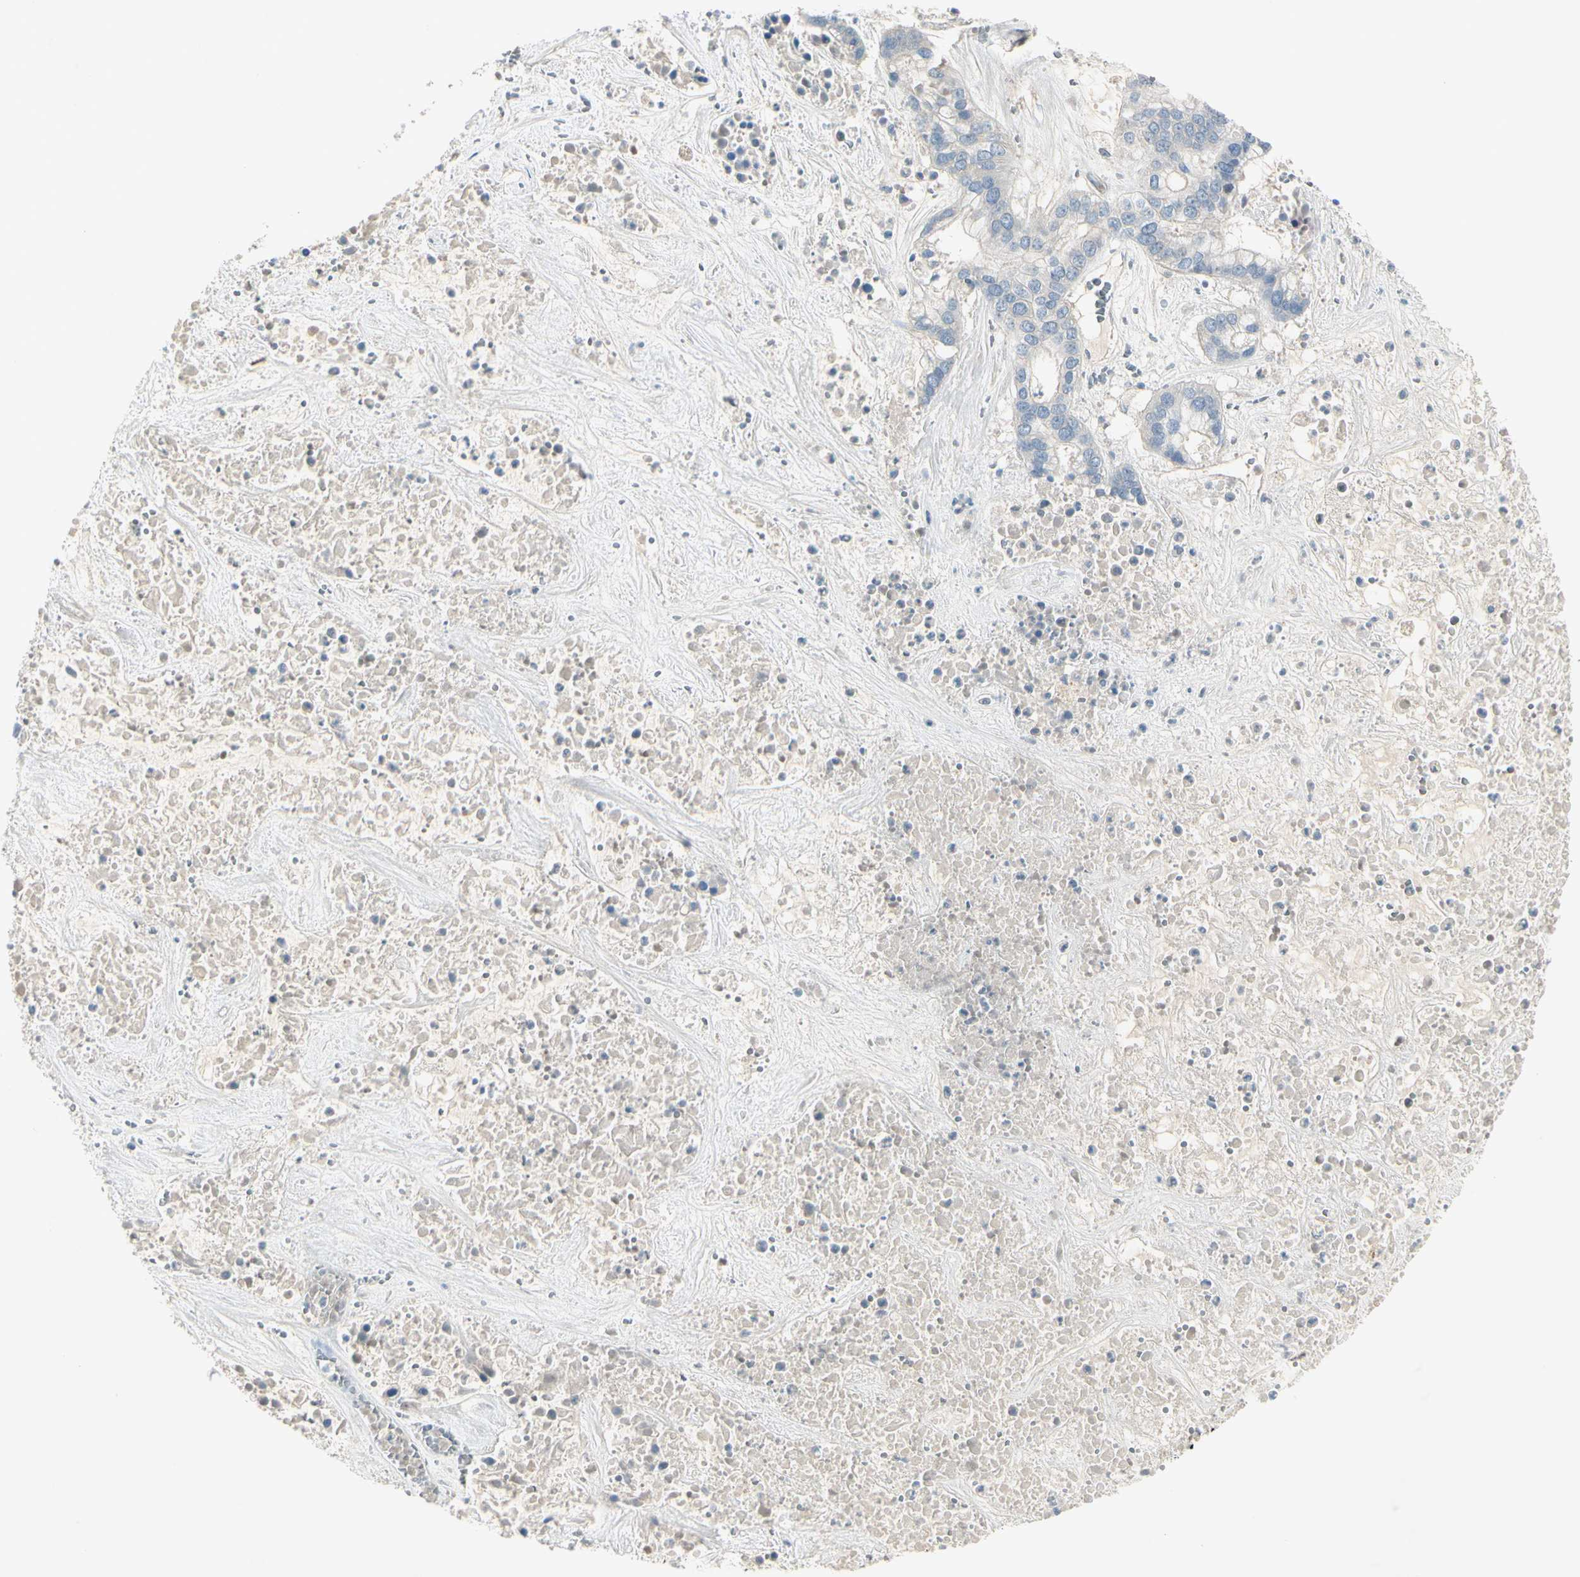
{"staining": {"intensity": "negative", "quantity": "none", "location": "none"}, "tissue": "liver cancer", "cell_type": "Tumor cells", "image_type": "cancer", "snomed": [{"axis": "morphology", "description": "Cholangiocarcinoma"}, {"axis": "topography", "description": "Liver"}], "caption": "Immunohistochemistry (IHC) photomicrograph of human liver cancer stained for a protein (brown), which demonstrates no expression in tumor cells.", "gene": "MAPRE3", "patient": {"sex": "female", "age": 65}}